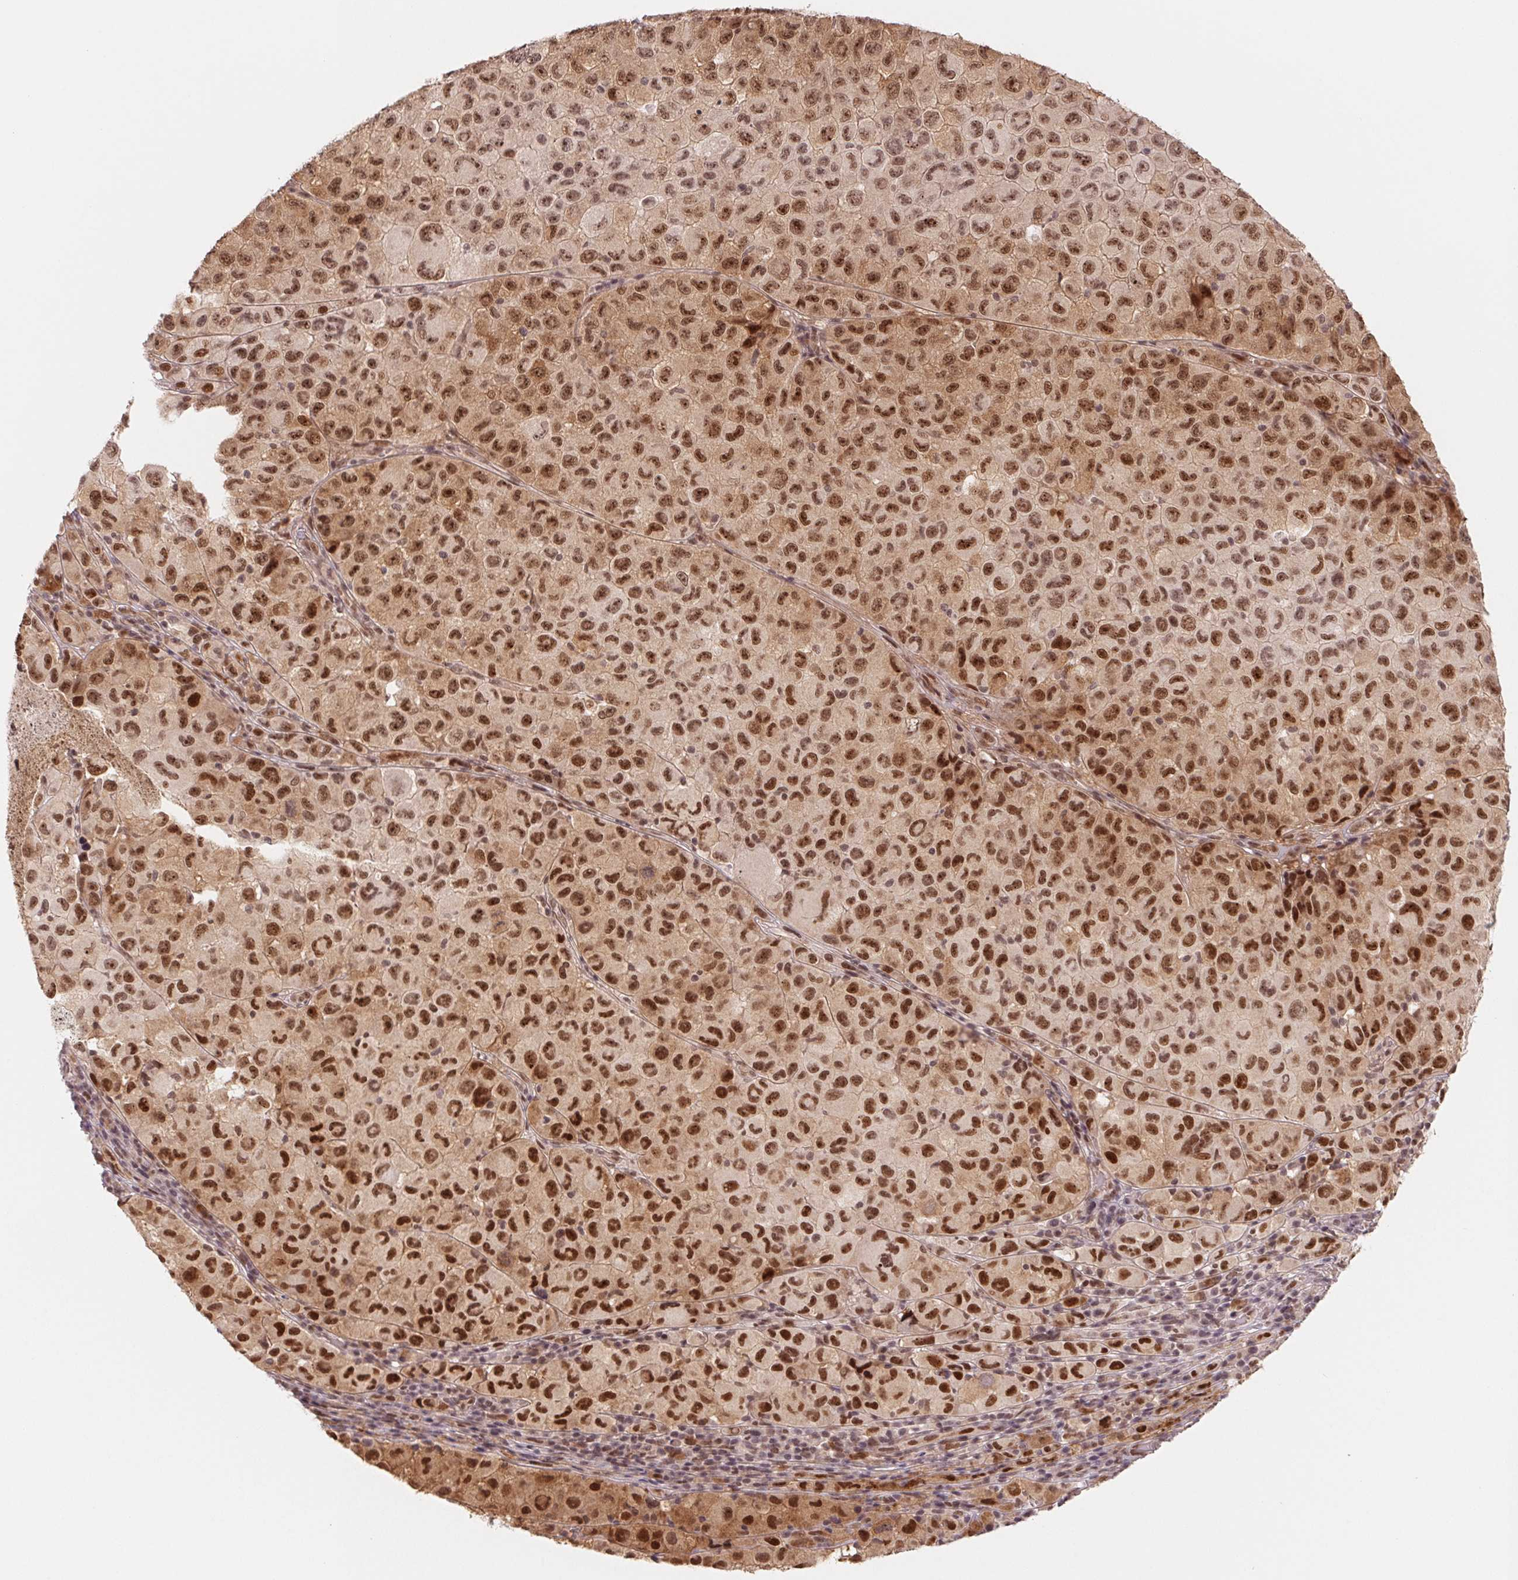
{"staining": {"intensity": "strong", "quantity": ">75%", "location": "cytoplasmic/membranous,nuclear"}, "tissue": "melanoma", "cell_type": "Tumor cells", "image_type": "cancer", "snomed": [{"axis": "morphology", "description": "Malignant melanoma, NOS"}, {"axis": "topography", "description": "Skin"}], "caption": "Protein analysis of malignant melanoma tissue shows strong cytoplasmic/membranous and nuclear positivity in about >75% of tumor cells.", "gene": "DNAJB6", "patient": {"sex": "male", "age": 93}}